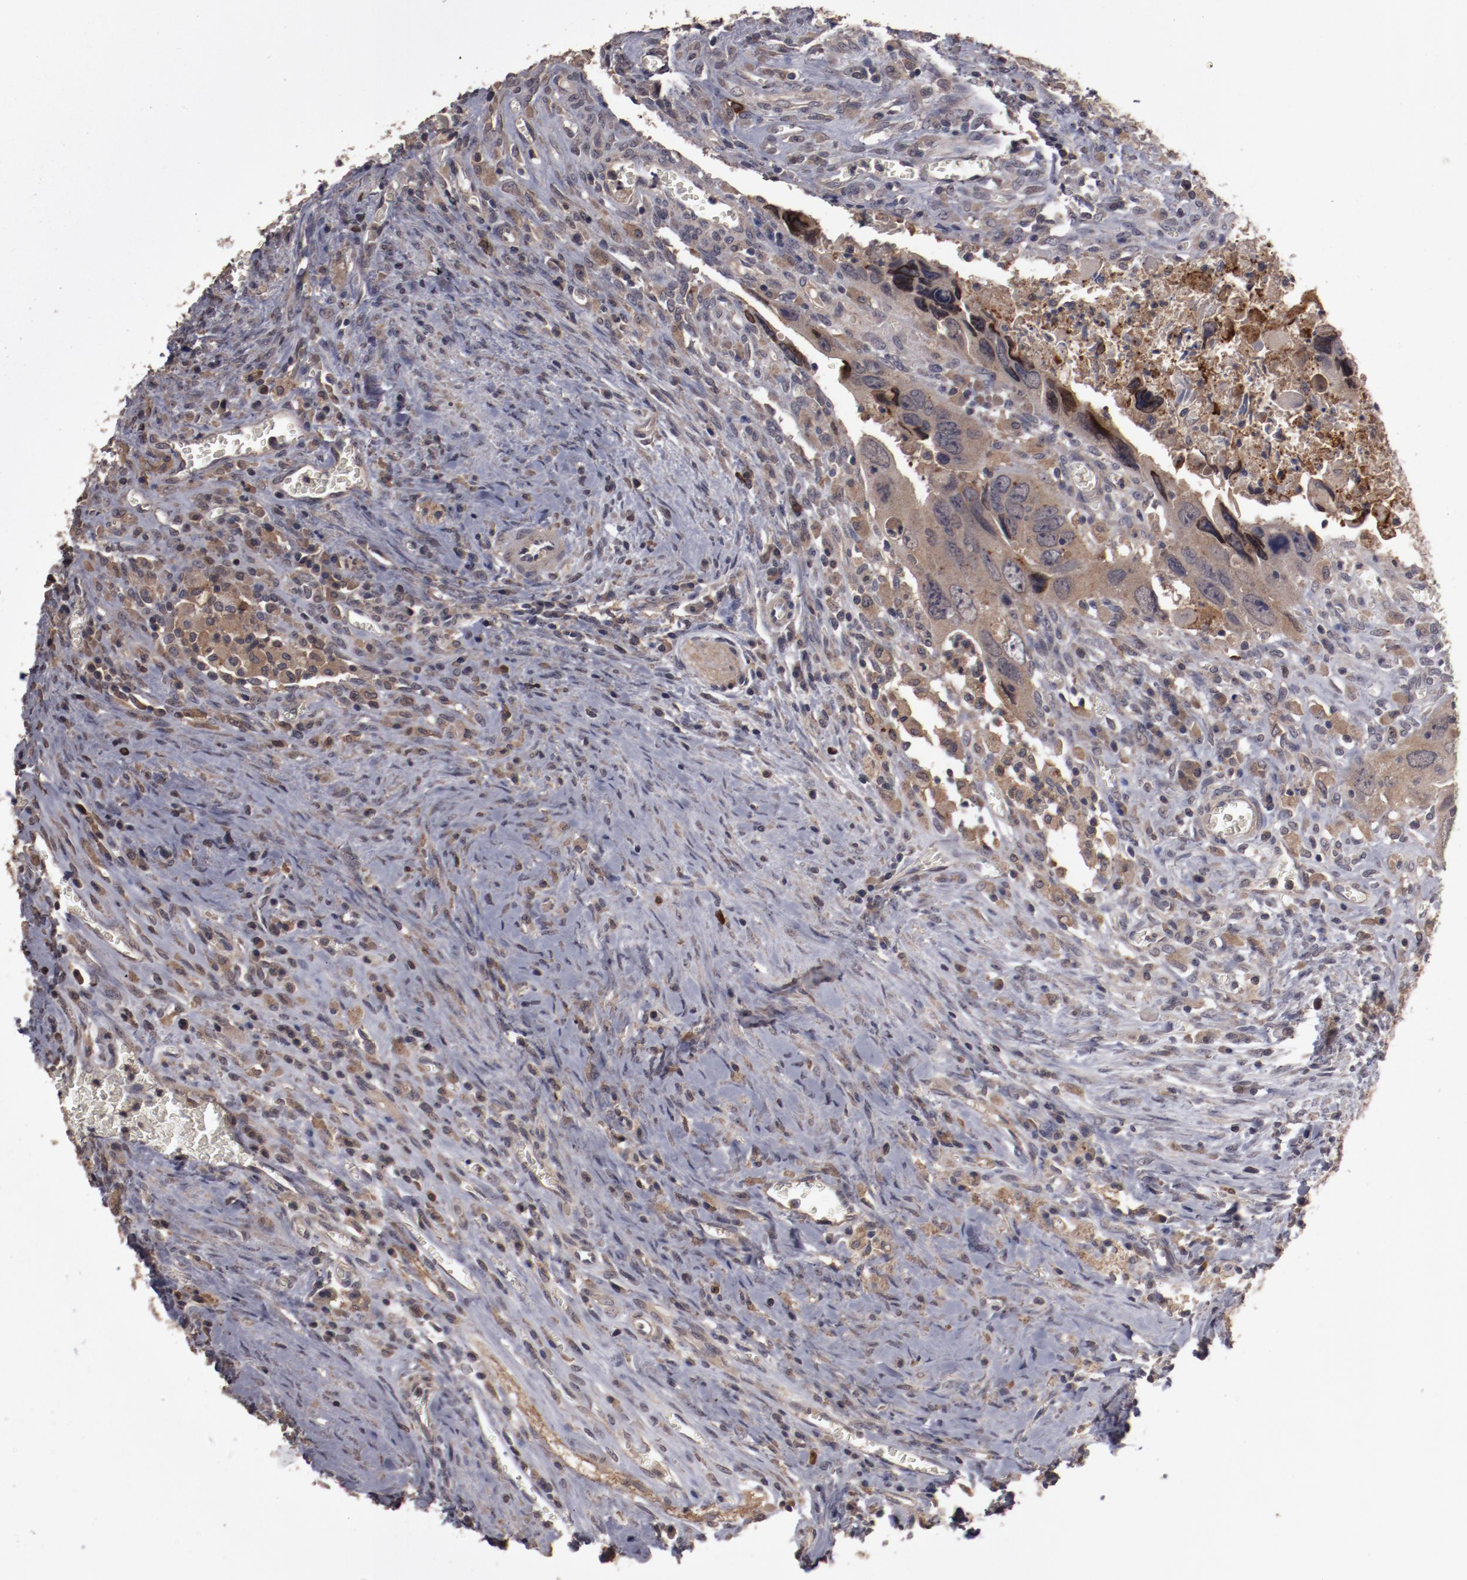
{"staining": {"intensity": "moderate", "quantity": ">75%", "location": "cytoplasmic/membranous"}, "tissue": "colorectal cancer", "cell_type": "Tumor cells", "image_type": "cancer", "snomed": [{"axis": "morphology", "description": "Adenocarcinoma, NOS"}, {"axis": "topography", "description": "Rectum"}], "caption": "The immunohistochemical stain labels moderate cytoplasmic/membranous staining in tumor cells of adenocarcinoma (colorectal) tissue.", "gene": "LRRC75B", "patient": {"sex": "male", "age": 70}}